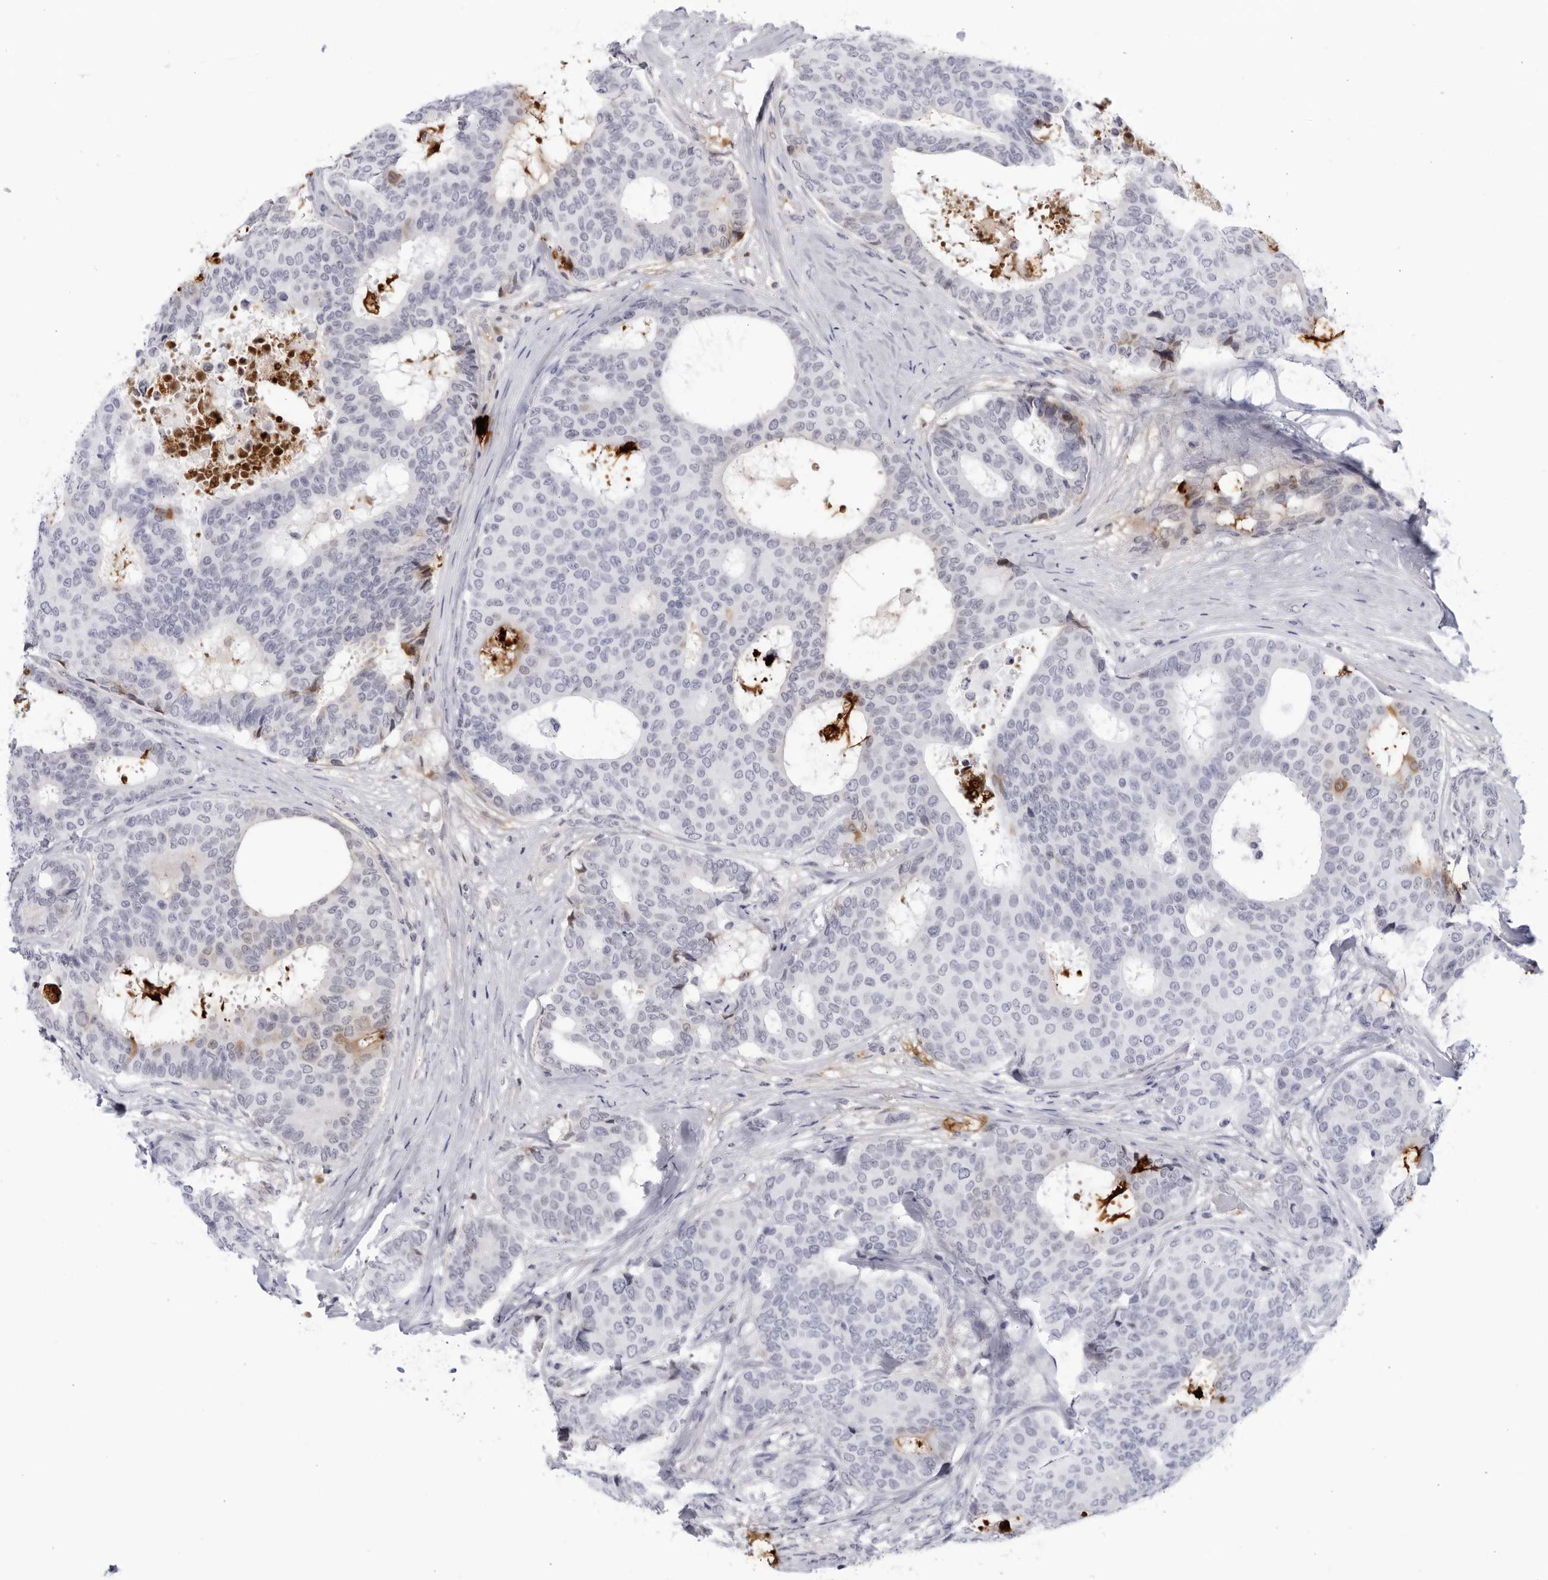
{"staining": {"intensity": "negative", "quantity": "none", "location": "none"}, "tissue": "breast cancer", "cell_type": "Tumor cells", "image_type": "cancer", "snomed": [{"axis": "morphology", "description": "Duct carcinoma"}, {"axis": "topography", "description": "Breast"}], "caption": "Human breast invasive ductal carcinoma stained for a protein using immunohistochemistry (IHC) exhibits no positivity in tumor cells.", "gene": "CNBD1", "patient": {"sex": "female", "age": 75}}